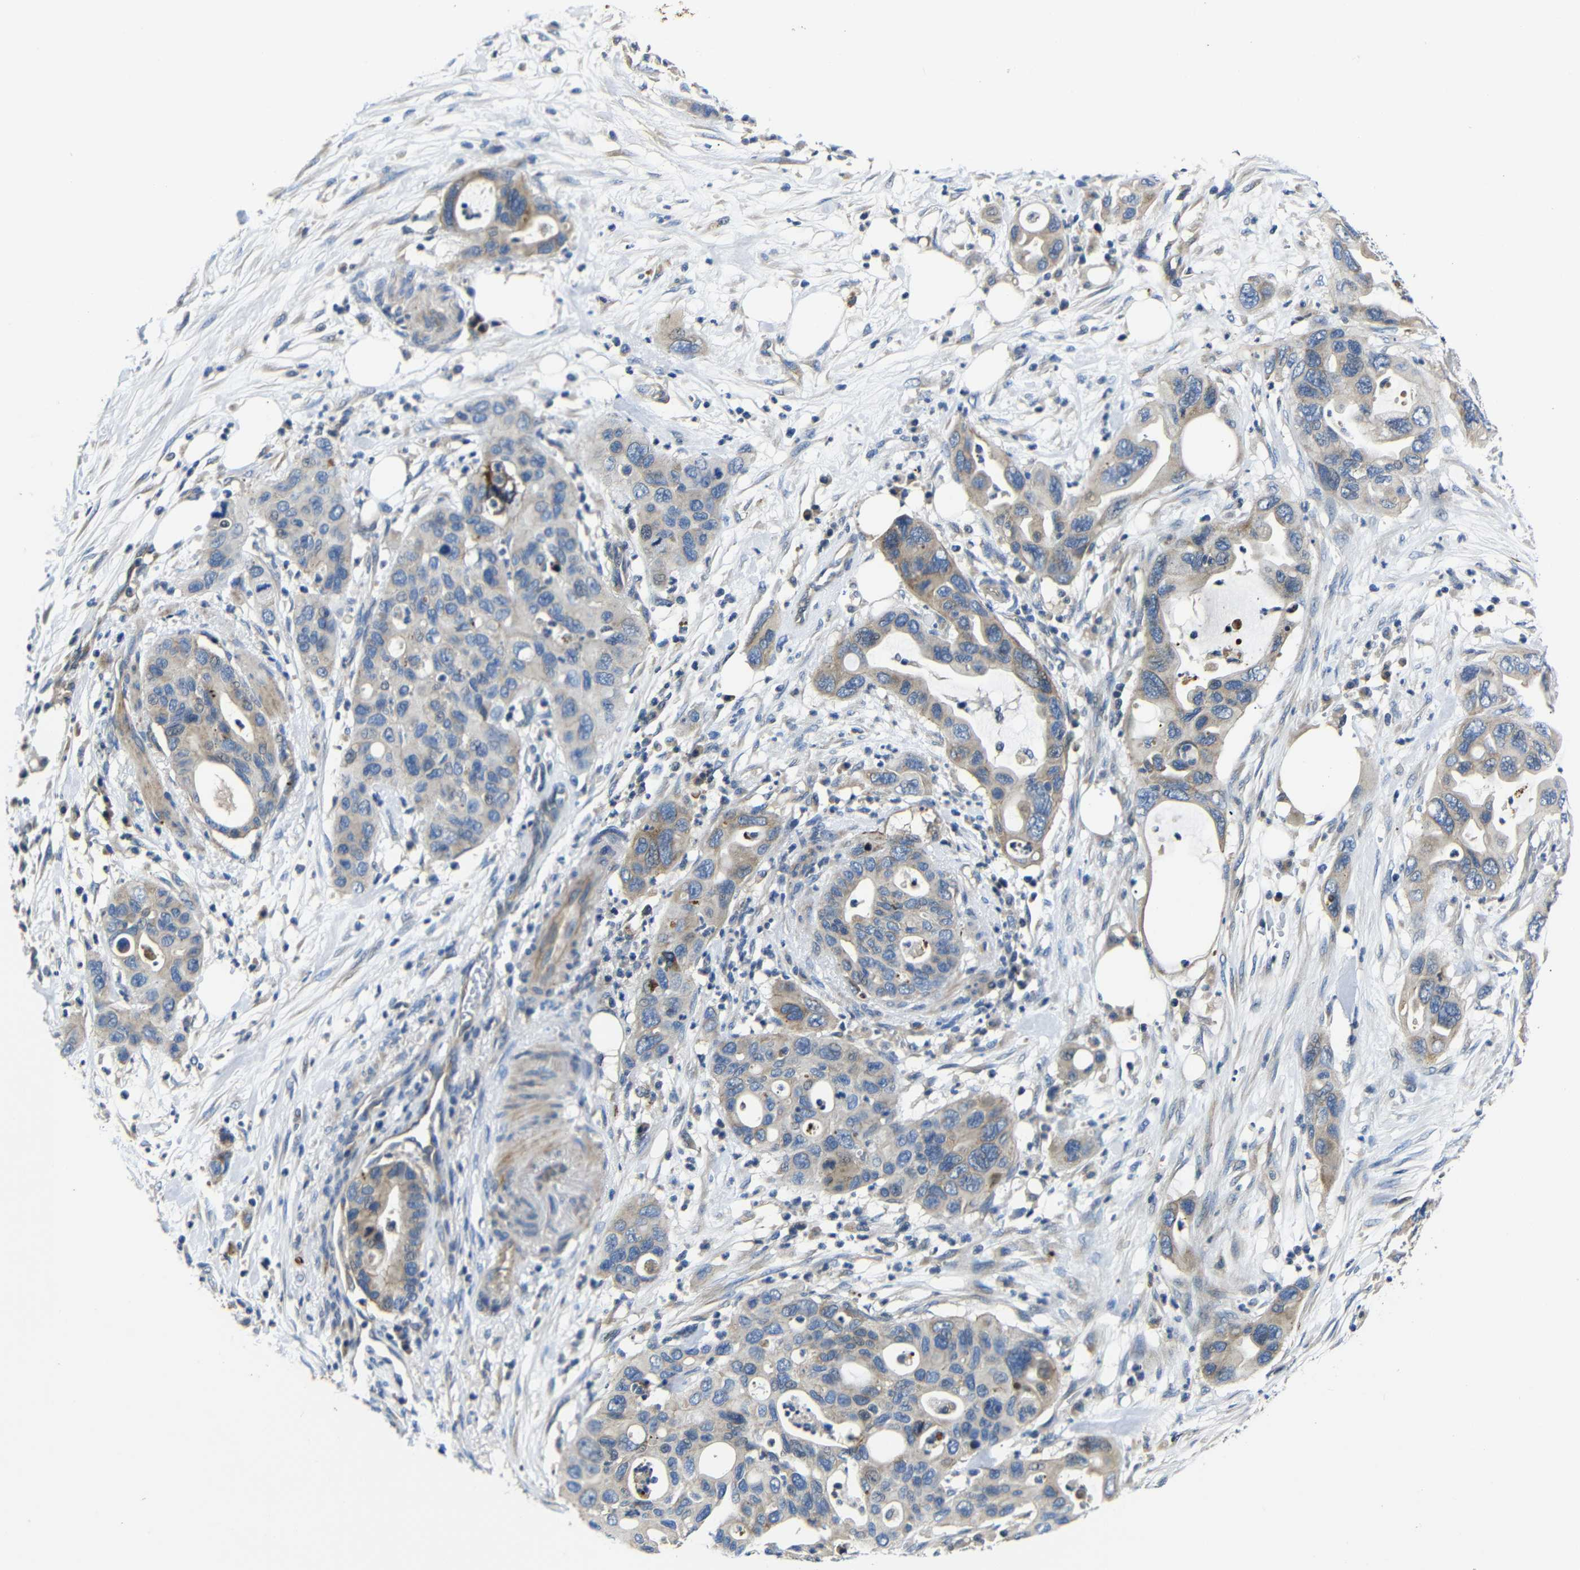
{"staining": {"intensity": "weak", "quantity": "25%-75%", "location": "cytoplasmic/membranous"}, "tissue": "pancreatic cancer", "cell_type": "Tumor cells", "image_type": "cancer", "snomed": [{"axis": "morphology", "description": "Adenocarcinoma, NOS"}, {"axis": "topography", "description": "Pancreas"}], "caption": "Immunohistochemical staining of pancreatic cancer (adenocarcinoma) exhibits weak cytoplasmic/membranous protein expression in about 25%-75% of tumor cells. (brown staining indicates protein expression, while blue staining denotes nuclei).", "gene": "AFDN", "patient": {"sex": "female", "age": 71}}